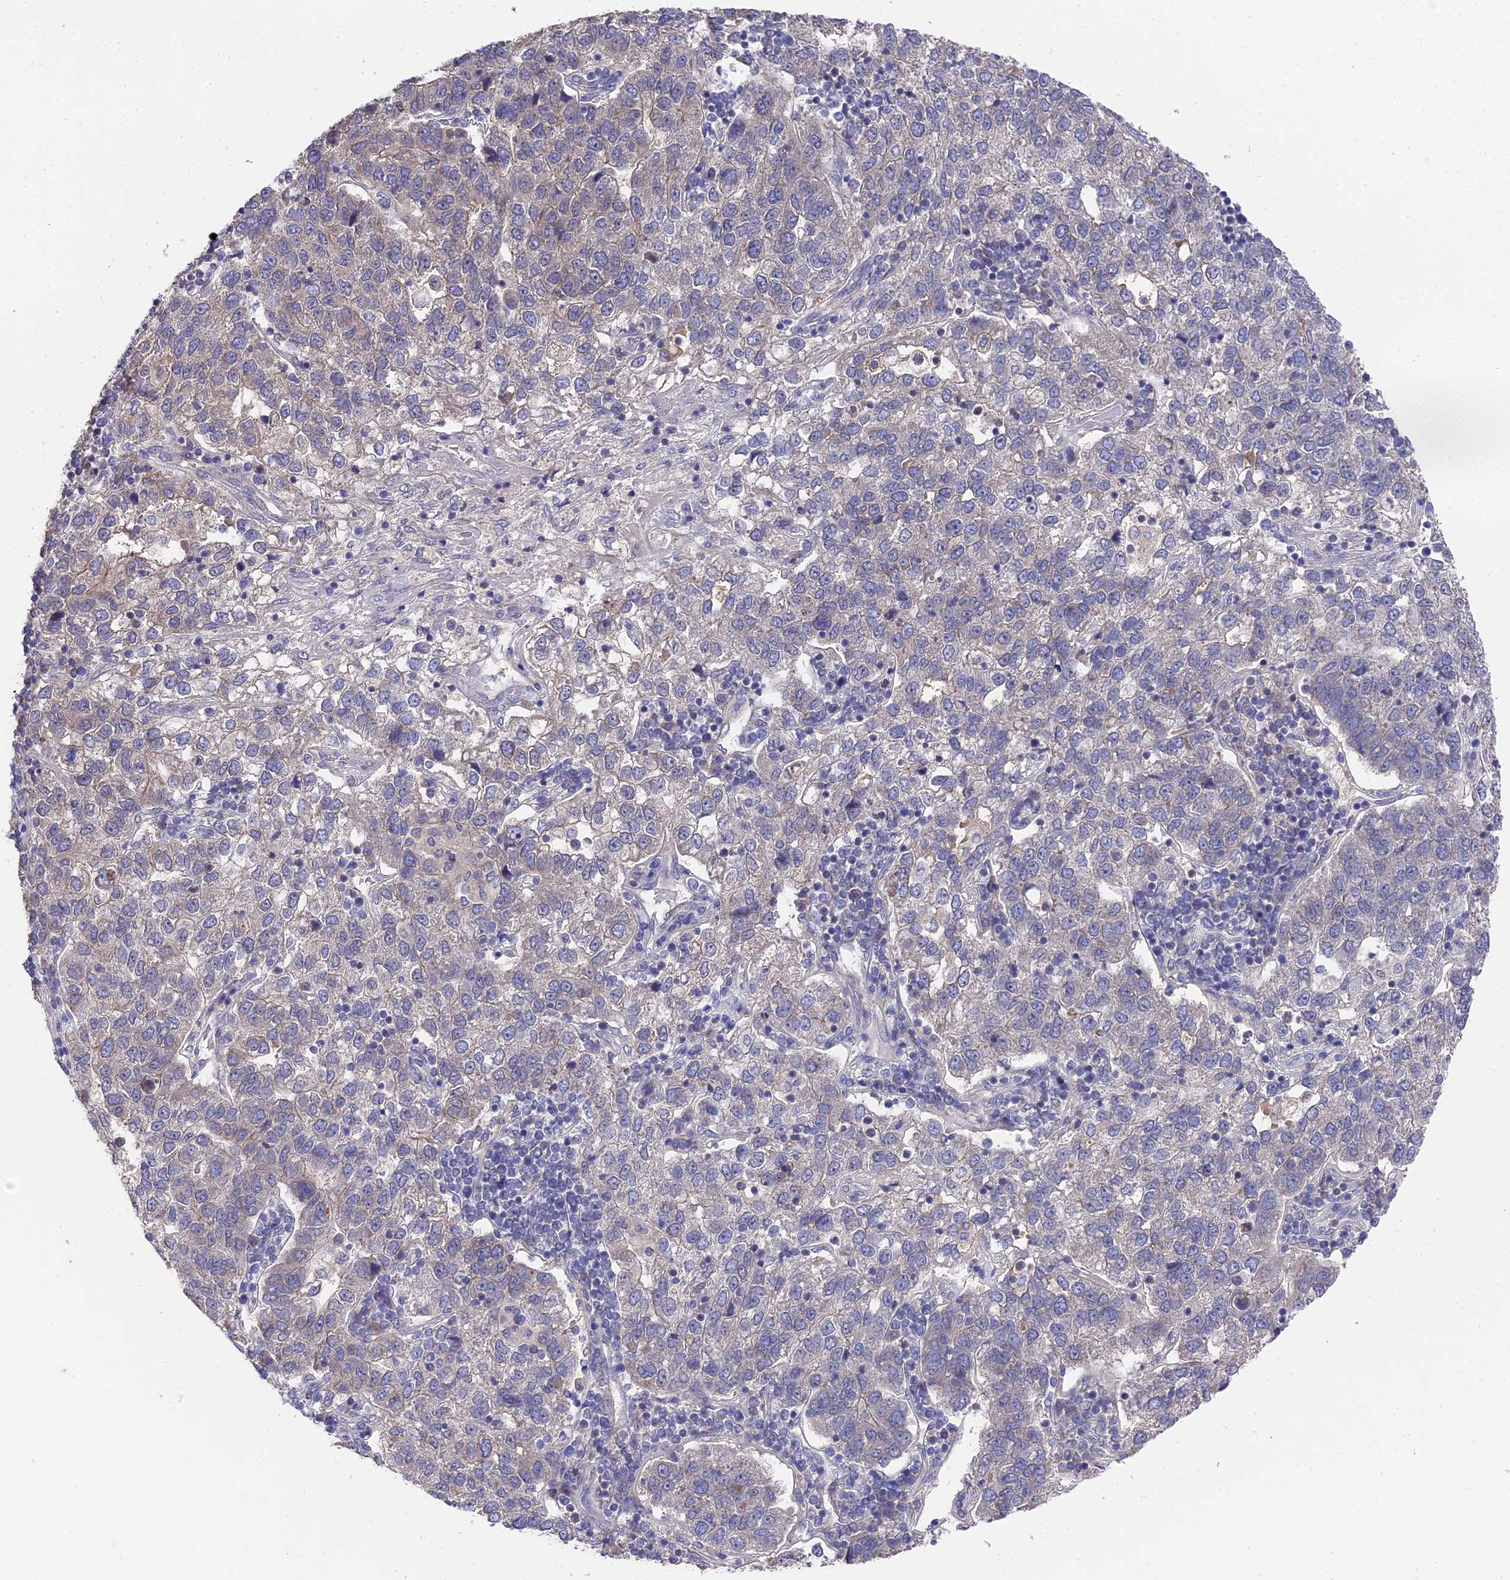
{"staining": {"intensity": "negative", "quantity": "none", "location": "none"}, "tissue": "pancreatic cancer", "cell_type": "Tumor cells", "image_type": "cancer", "snomed": [{"axis": "morphology", "description": "Adenocarcinoma, NOS"}, {"axis": "topography", "description": "Pancreas"}], "caption": "Immunohistochemical staining of human pancreatic cancer displays no significant expression in tumor cells.", "gene": "ZCCHC2", "patient": {"sex": "female", "age": 61}}